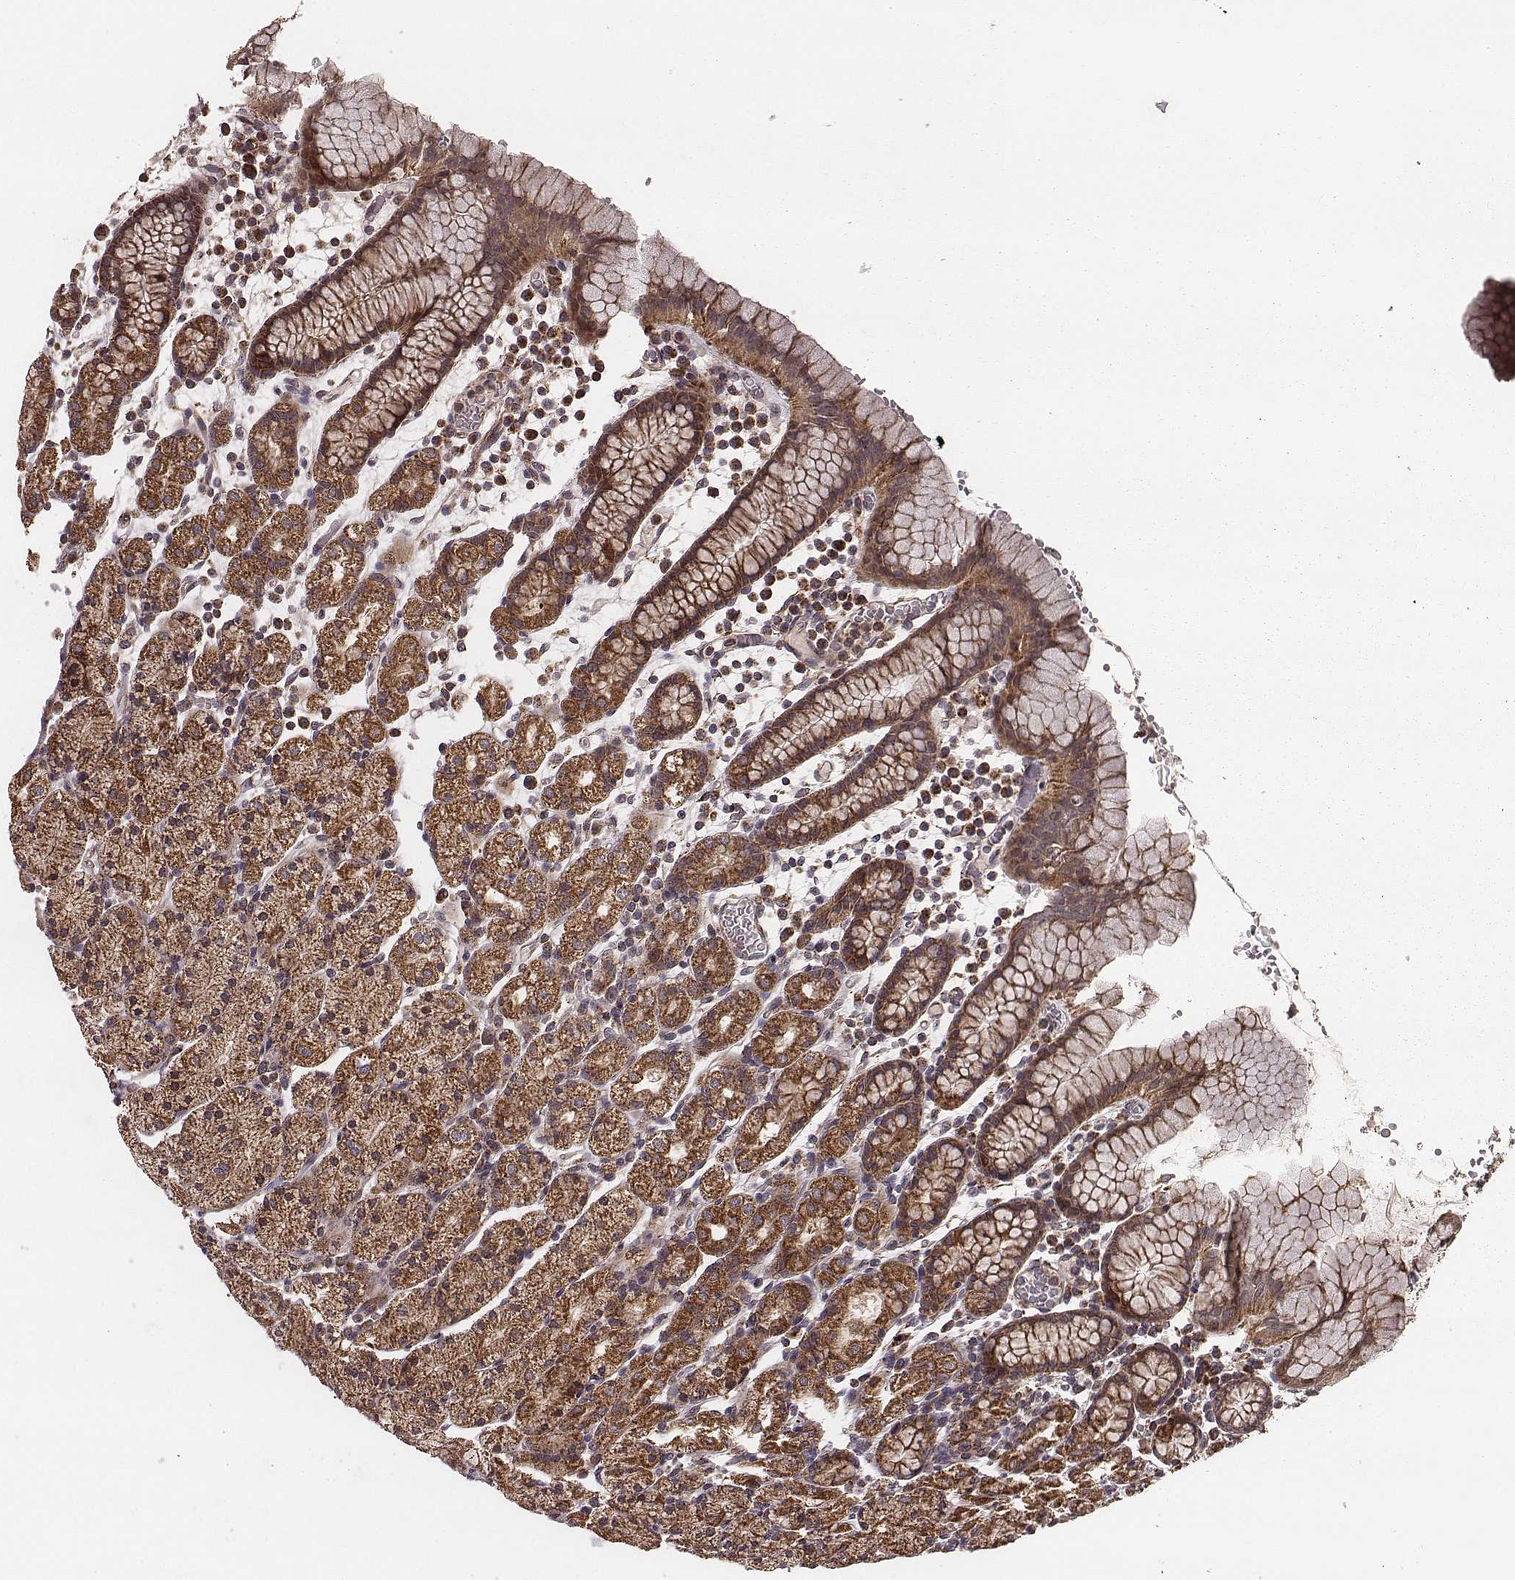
{"staining": {"intensity": "strong", "quantity": ">75%", "location": "cytoplasmic/membranous"}, "tissue": "stomach", "cell_type": "Glandular cells", "image_type": "normal", "snomed": [{"axis": "morphology", "description": "Normal tissue, NOS"}, {"axis": "topography", "description": "Stomach, upper"}, {"axis": "topography", "description": "Stomach"}], "caption": "Immunohistochemistry (IHC) (DAB (3,3'-diaminobenzidine)) staining of normal human stomach shows strong cytoplasmic/membranous protein positivity in approximately >75% of glandular cells. The staining was performed using DAB (3,3'-diaminobenzidine) to visualize the protein expression in brown, while the nuclei were stained in blue with hematoxylin (Magnification: 20x).", "gene": "ZDHHC21", "patient": {"sex": "male", "age": 62}}